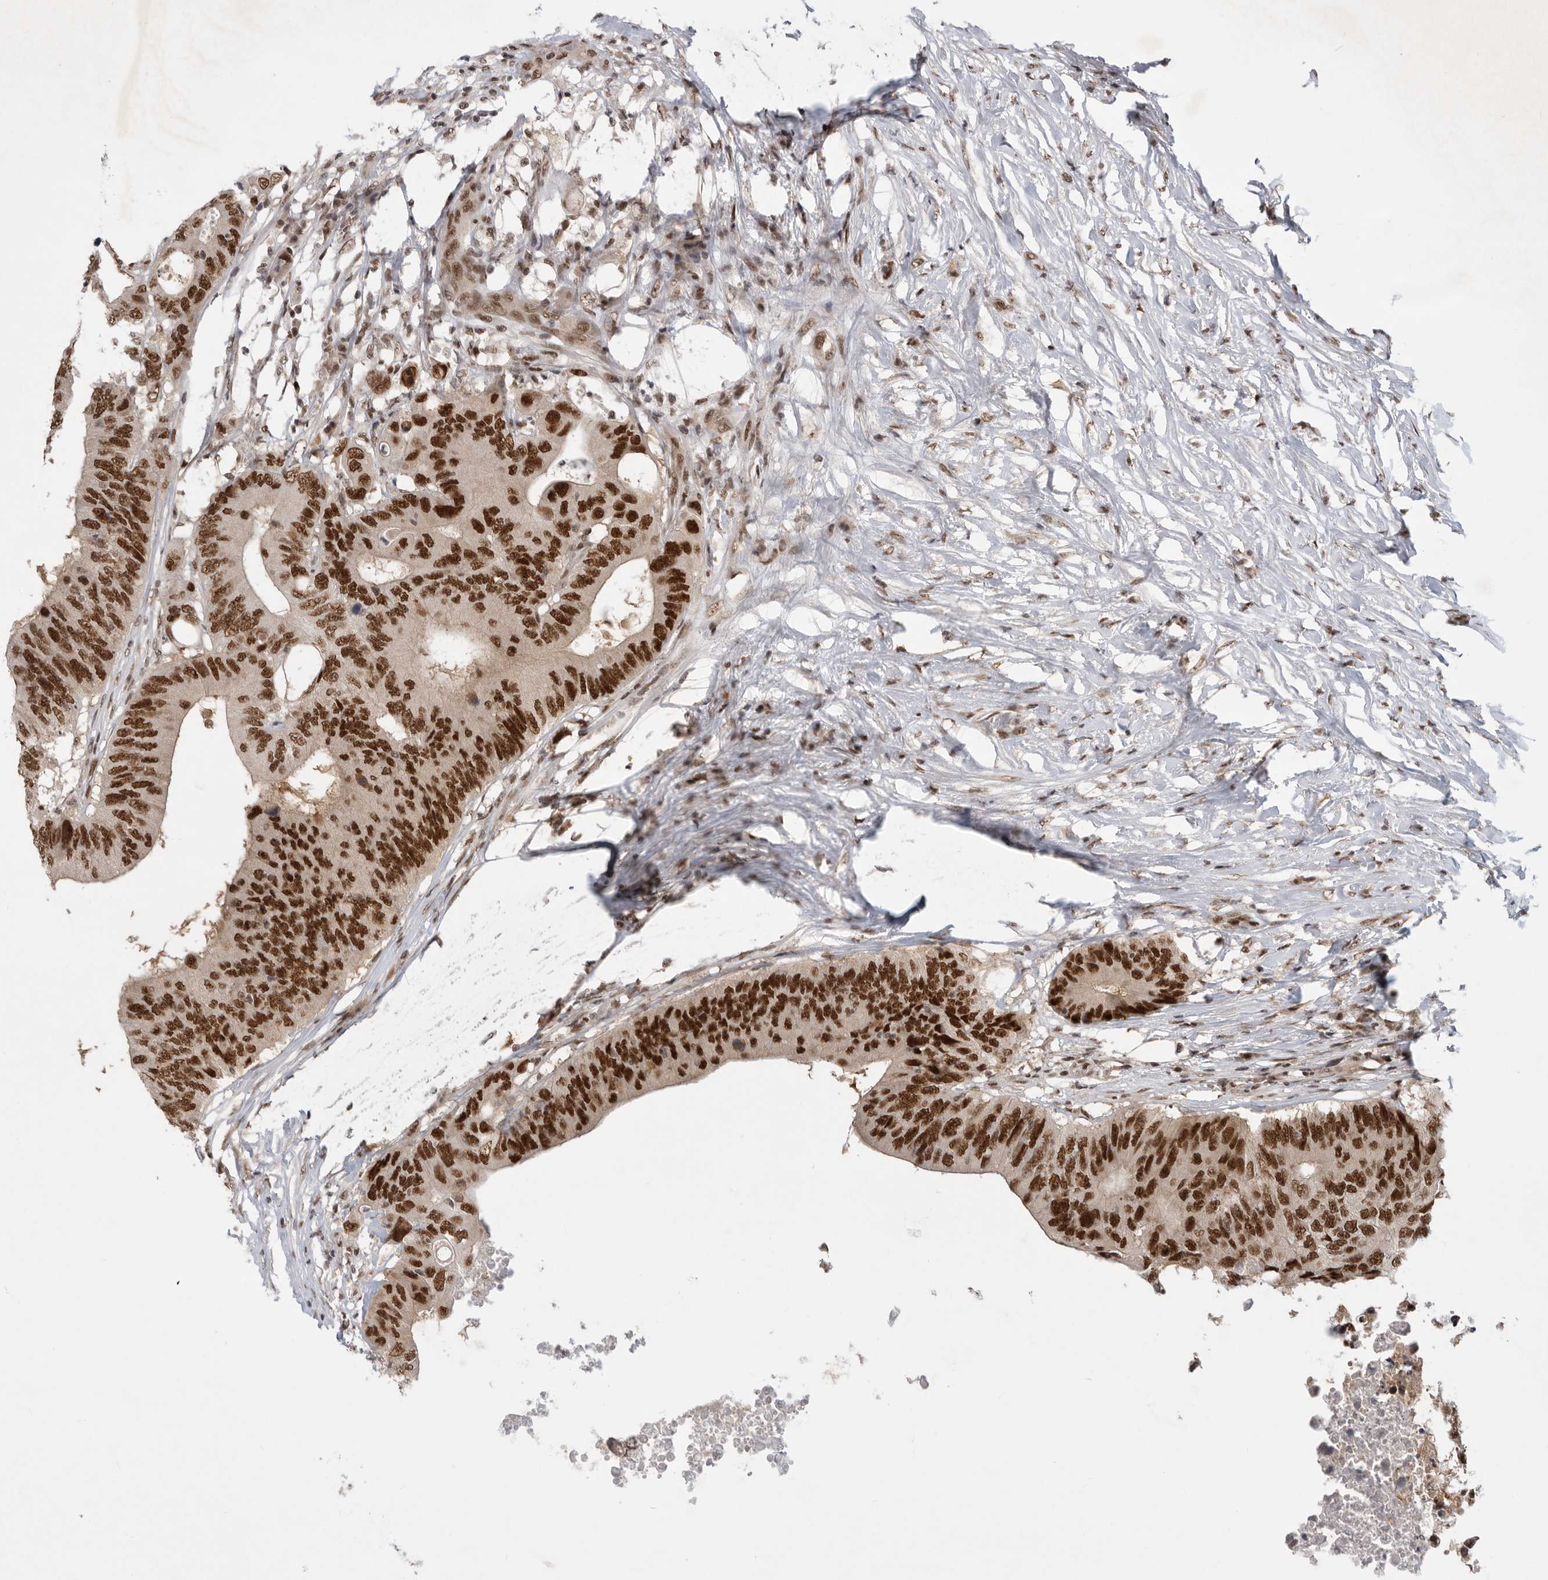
{"staining": {"intensity": "strong", "quantity": ">75%", "location": "nuclear"}, "tissue": "colorectal cancer", "cell_type": "Tumor cells", "image_type": "cancer", "snomed": [{"axis": "morphology", "description": "Adenocarcinoma, NOS"}, {"axis": "topography", "description": "Colon"}], "caption": "A high amount of strong nuclear staining is identified in about >75% of tumor cells in adenocarcinoma (colorectal) tissue.", "gene": "ZNF830", "patient": {"sex": "male", "age": 71}}